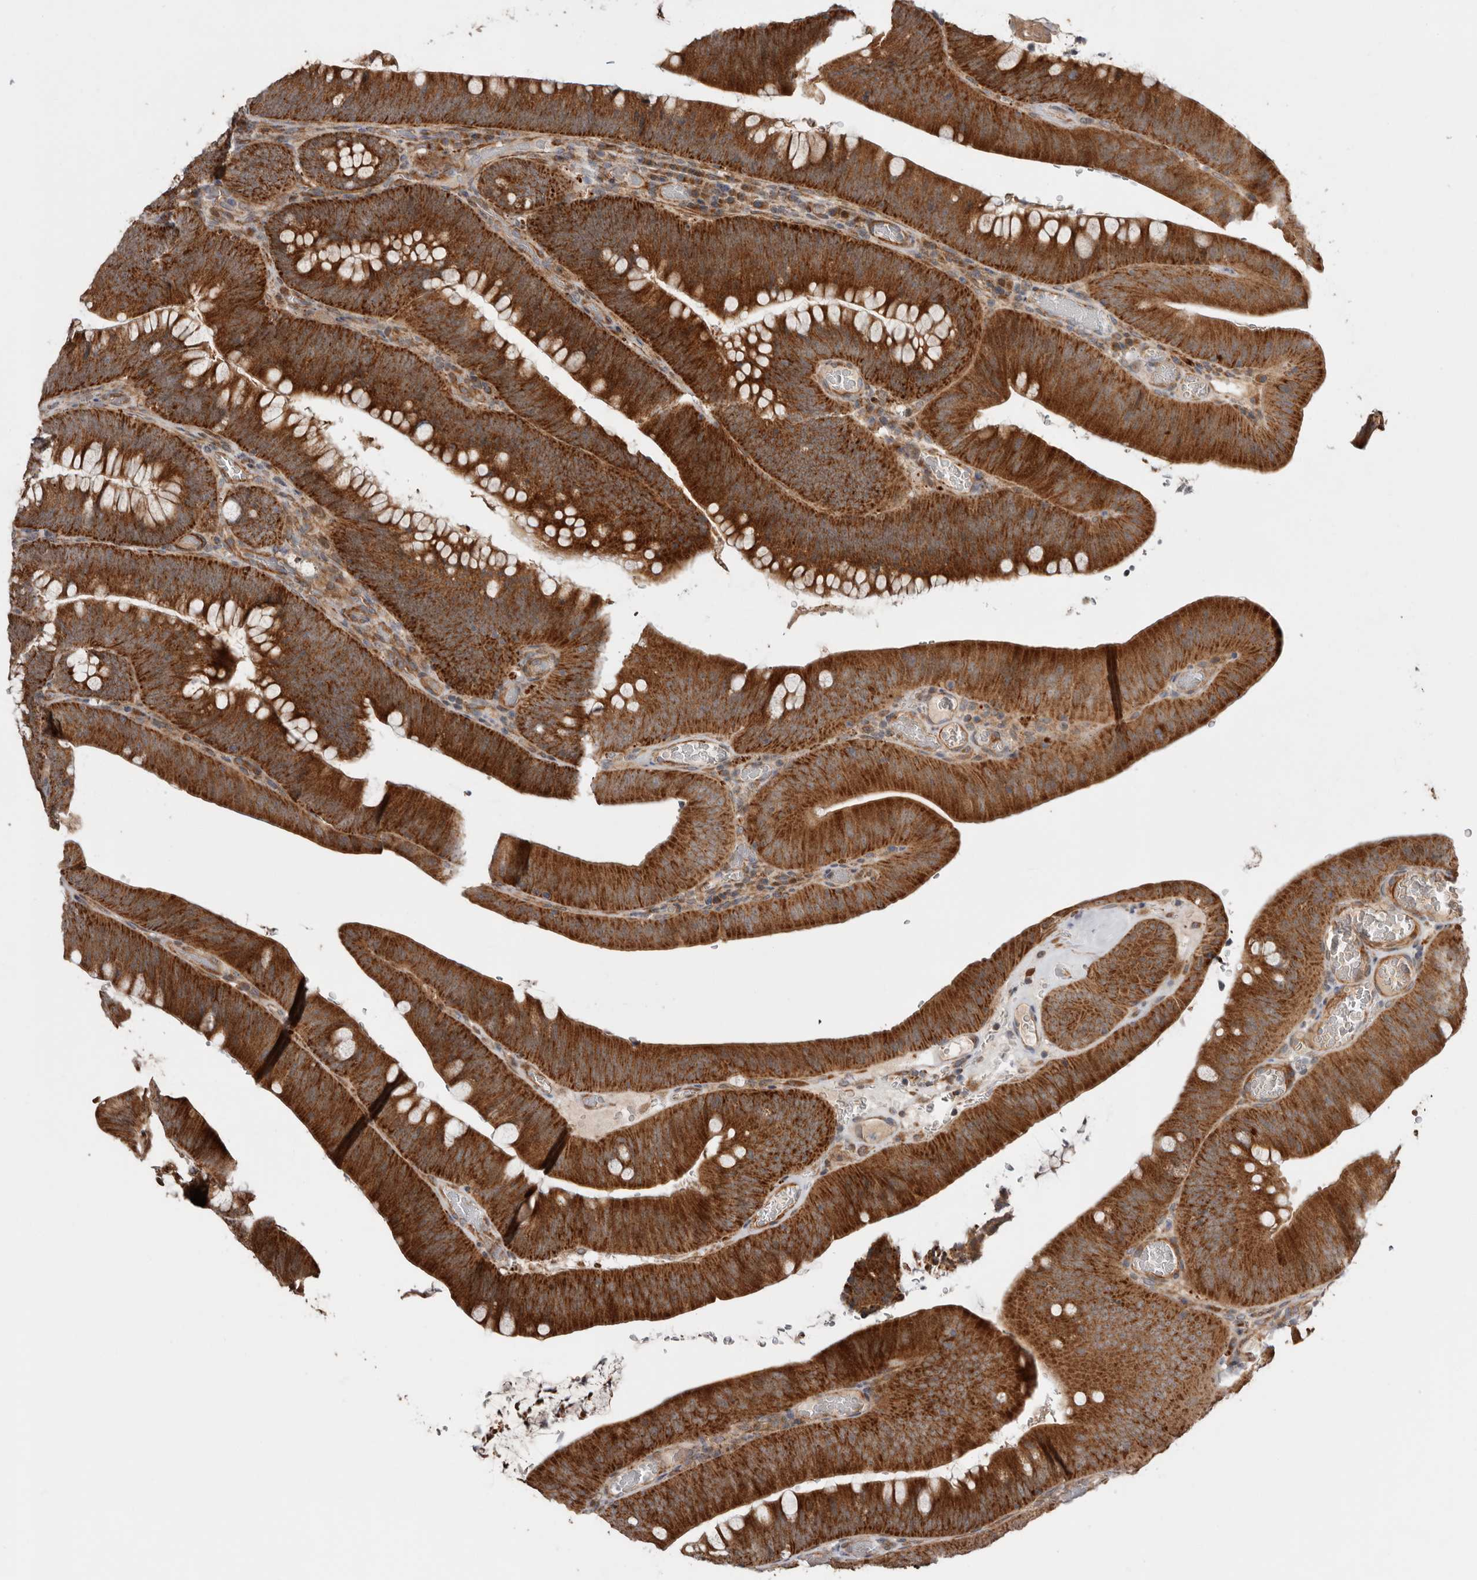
{"staining": {"intensity": "strong", "quantity": ">75%", "location": "cytoplasmic/membranous"}, "tissue": "colorectal cancer", "cell_type": "Tumor cells", "image_type": "cancer", "snomed": [{"axis": "morphology", "description": "Normal tissue, NOS"}, {"axis": "topography", "description": "Colon"}], "caption": "Immunohistochemistry (DAB) staining of human colorectal cancer demonstrates strong cytoplasmic/membranous protein staining in approximately >75% of tumor cells. (DAB (3,3'-diaminobenzidine) IHC with brightfield microscopy, high magnification).", "gene": "PROKR1", "patient": {"sex": "female", "age": 82}}